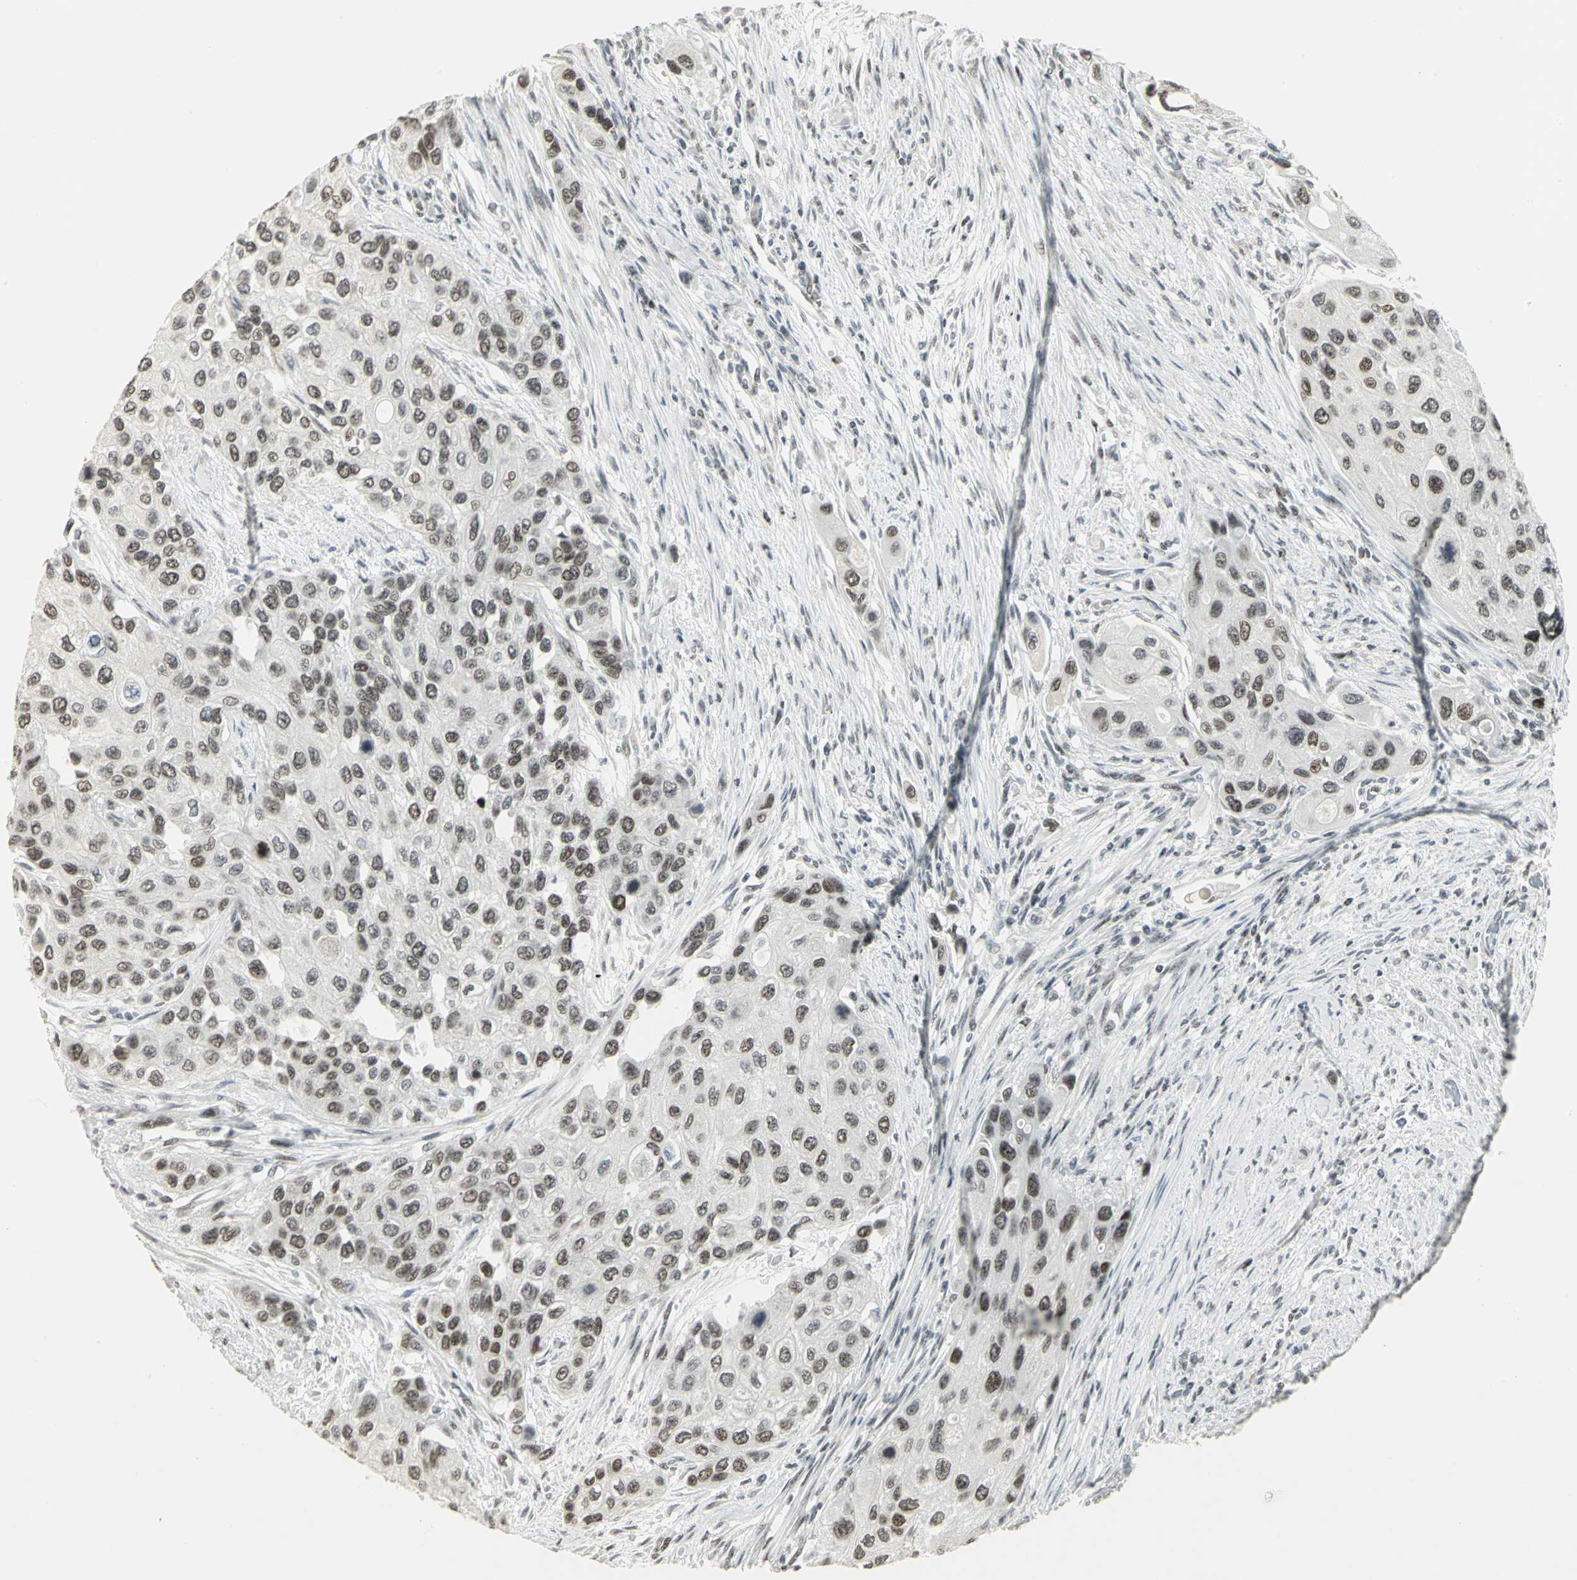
{"staining": {"intensity": "moderate", "quantity": ">75%", "location": "nuclear"}, "tissue": "urothelial cancer", "cell_type": "Tumor cells", "image_type": "cancer", "snomed": [{"axis": "morphology", "description": "Urothelial carcinoma, High grade"}, {"axis": "topography", "description": "Urinary bladder"}], "caption": "Approximately >75% of tumor cells in human high-grade urothelial carcinoma demonstrate moderate nuclear protein staining as visualized by brown immunohistochemical staining.", "gene": "CBX3", "patient": {"sex": "female", "age": 56}}